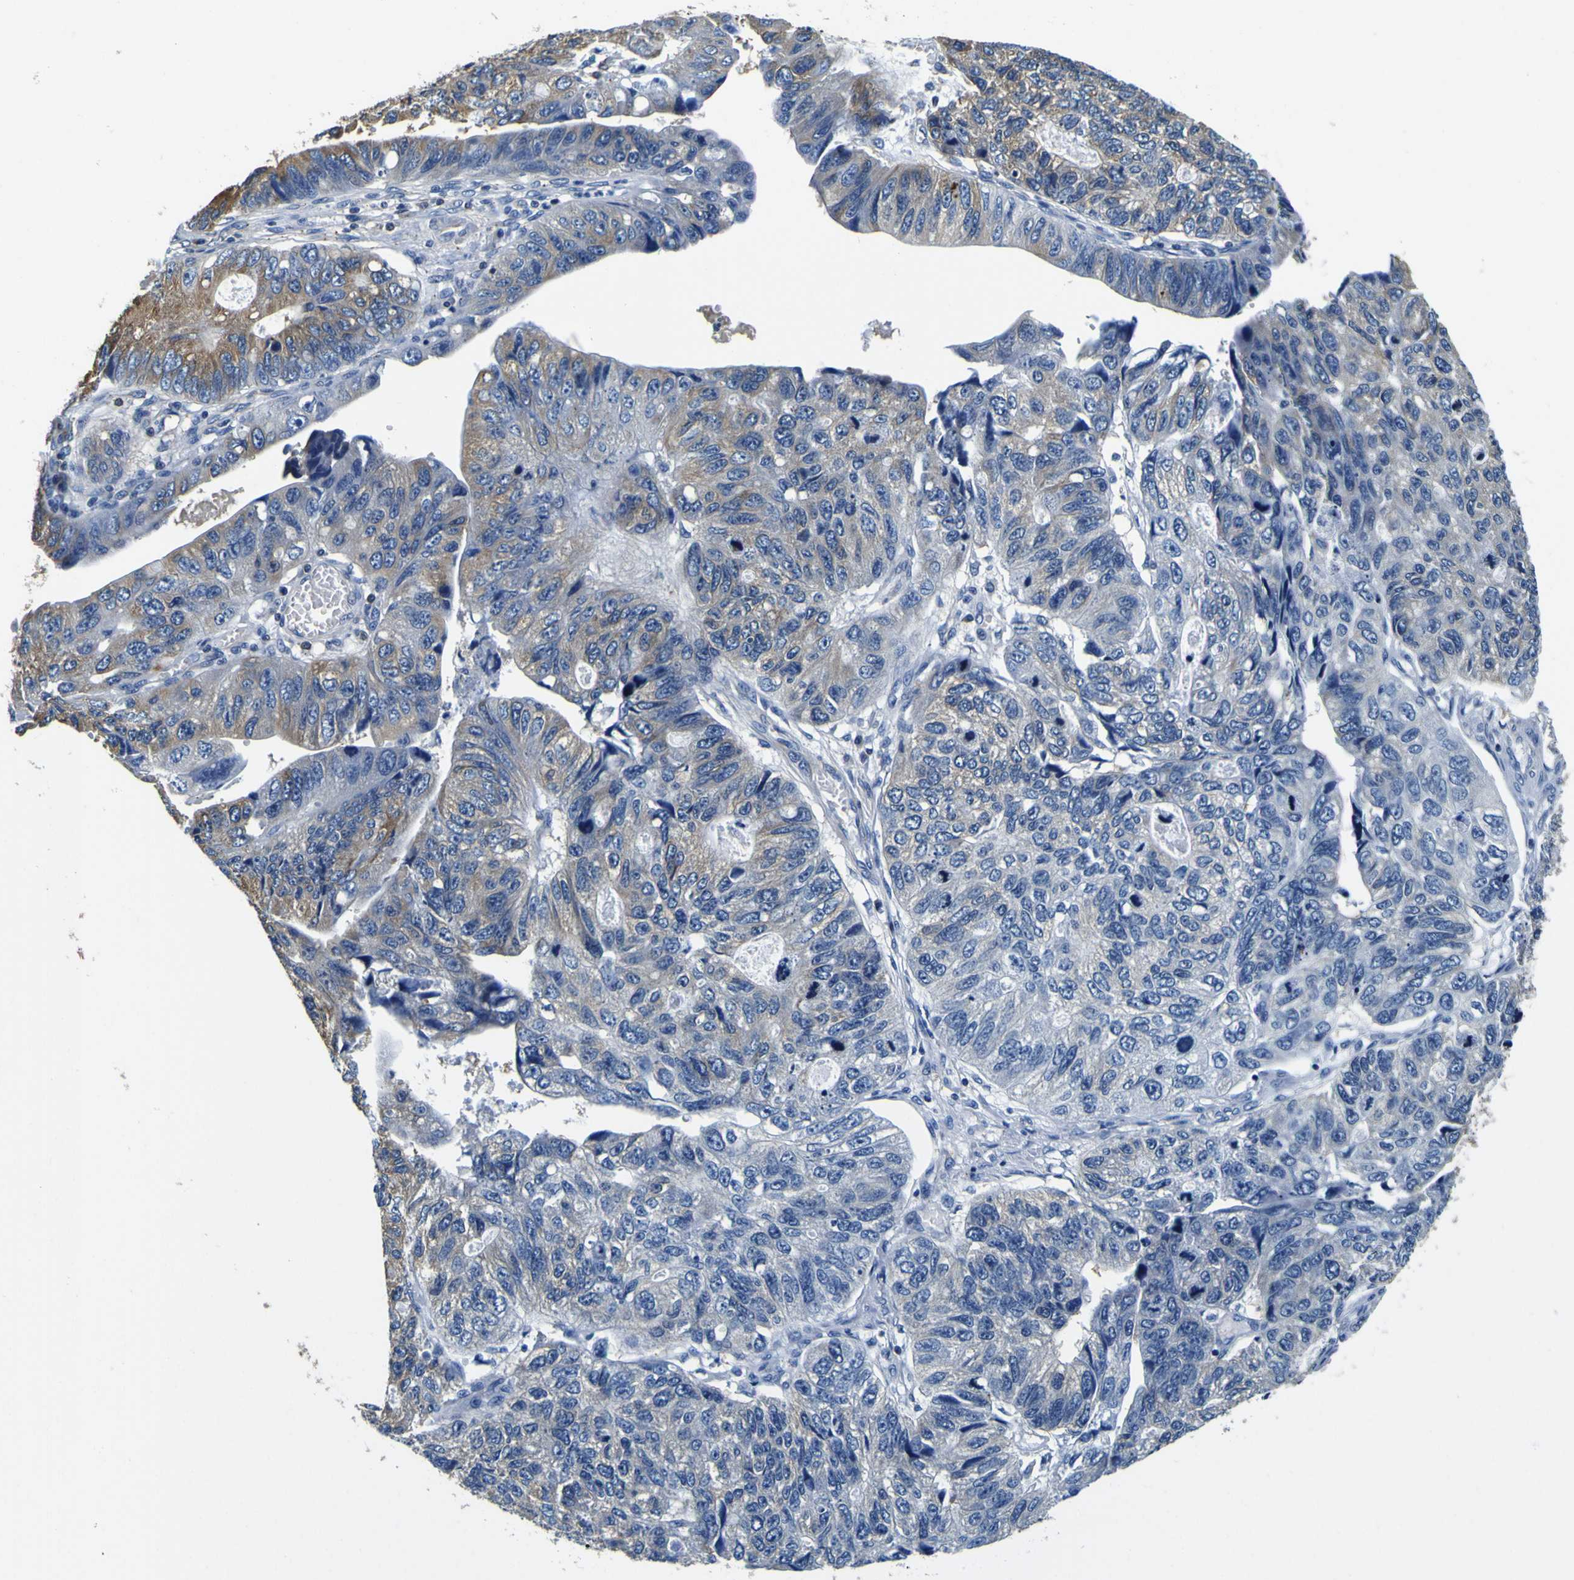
{"staining": {"intensity": "moderate", "quantity": "25%-75%", "location": "cytoplasmic/membranous"}, "tissue": "stomach cancer", "cell_type": "Tumor cells", "image_type": "cancer", "snomed": [{"axis": "morphology", "description": "Adenocarcinoma, NOS"}, {"axis": "topography", "description": "Stomach"}], "caption": "A medium amount of moderate cytoplasmic/membranous staining is present in approximately 25%-75% of tumor cells in stomach cancer (adenocarcinoma) tissue. Immunohistochemistry (ihc) stains the protein of interest in brown and the nuclei are stained blue.", "gene": "TUBA1B", "patient": {"sex": "male", "age": 59}}